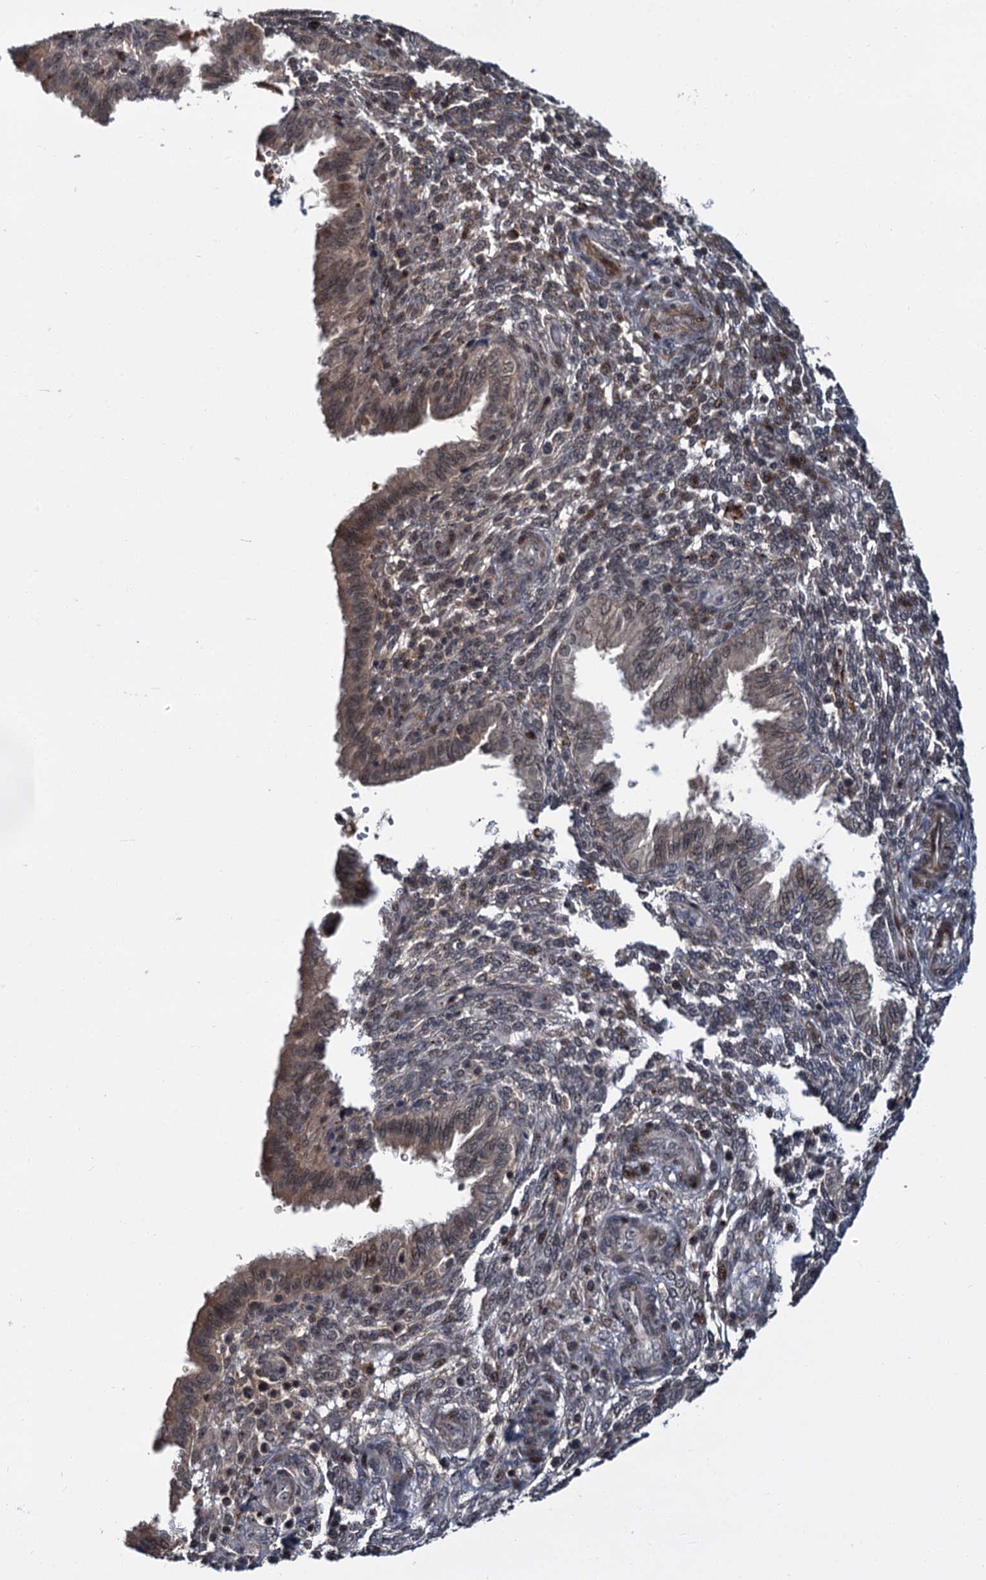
{"staining": {"intensity": "moderate", "quantity": "<25%", "location": "nuclear"}, "tissue": "endometrium", "cell_type": "Cells in endometrial stroma", "image_type": "normal", "snomed": [{"axis": "morphology", "description": "Normal tissue, NOS"}, {"axis": "topography", "description": "Endometrium"}], "caption": "Immunohistochemistry (IHC) (DAB) staining of normal human endometrium shows moderate nuclear protein staining in approximately <25% of cells in endometrial stroma.", "gene": "MBD6", "patient": {"sex": "female", "age": 33}}